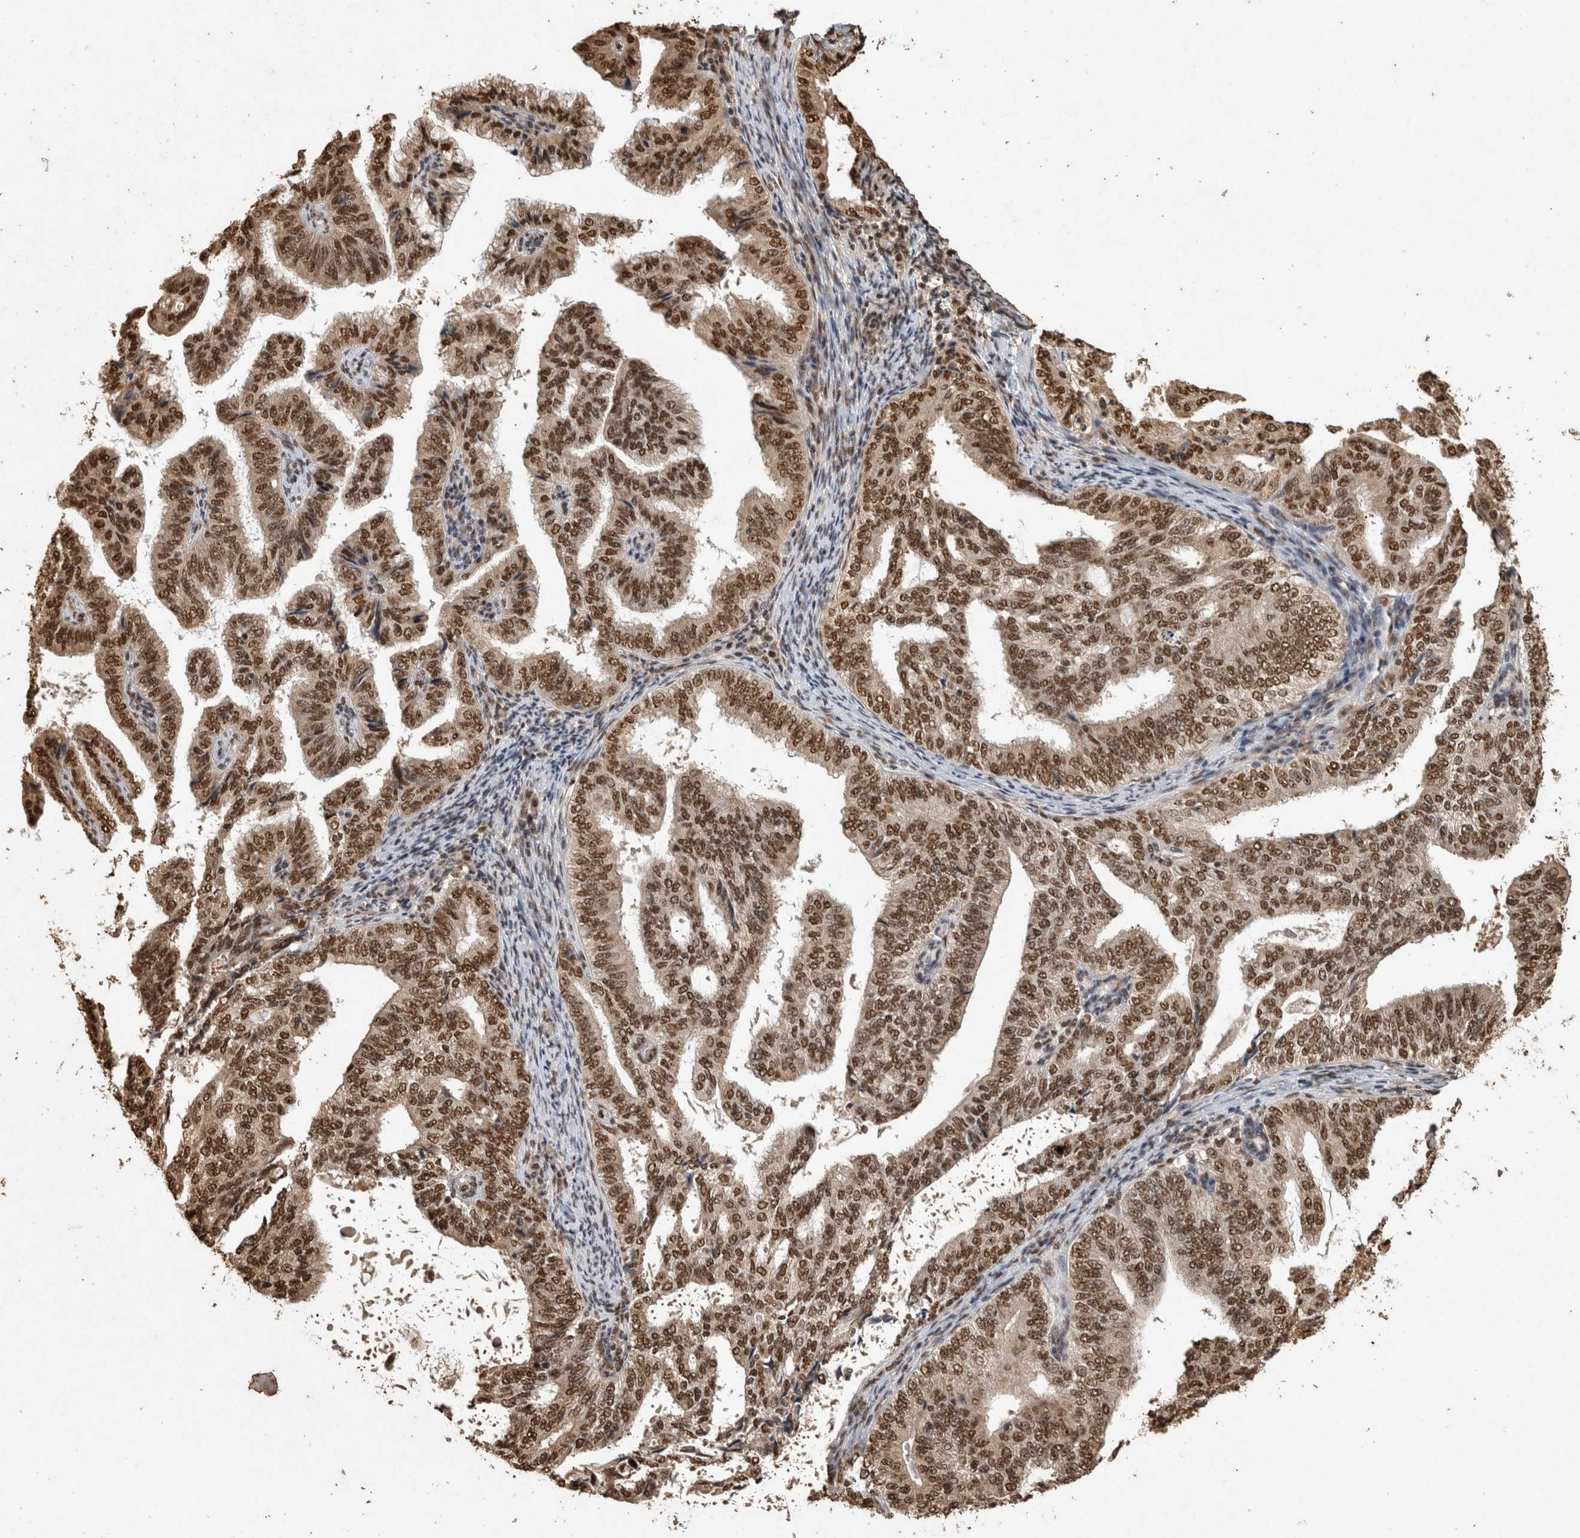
{"staining": {"intensity": "strong", "quantity": ">75%", "location": "nuclear"}, "tissue": "endometrial cancer", "cell_type": "Tumor cells", "image_type": "cancer", "snomed": [{"axis": "morphology", "description": "Adenocarcinoma, NOS"}, {"axis": "topography", "description": "Endometrium"}], "caption": "IHC (DAB) staining of human endometrial cancer (adenocarcinoma) displays strong nuclear protein positivity in approximately >75% of tumor cells.", "gene": "RAD50", "patient": {"sex": "female", "age": 58}}